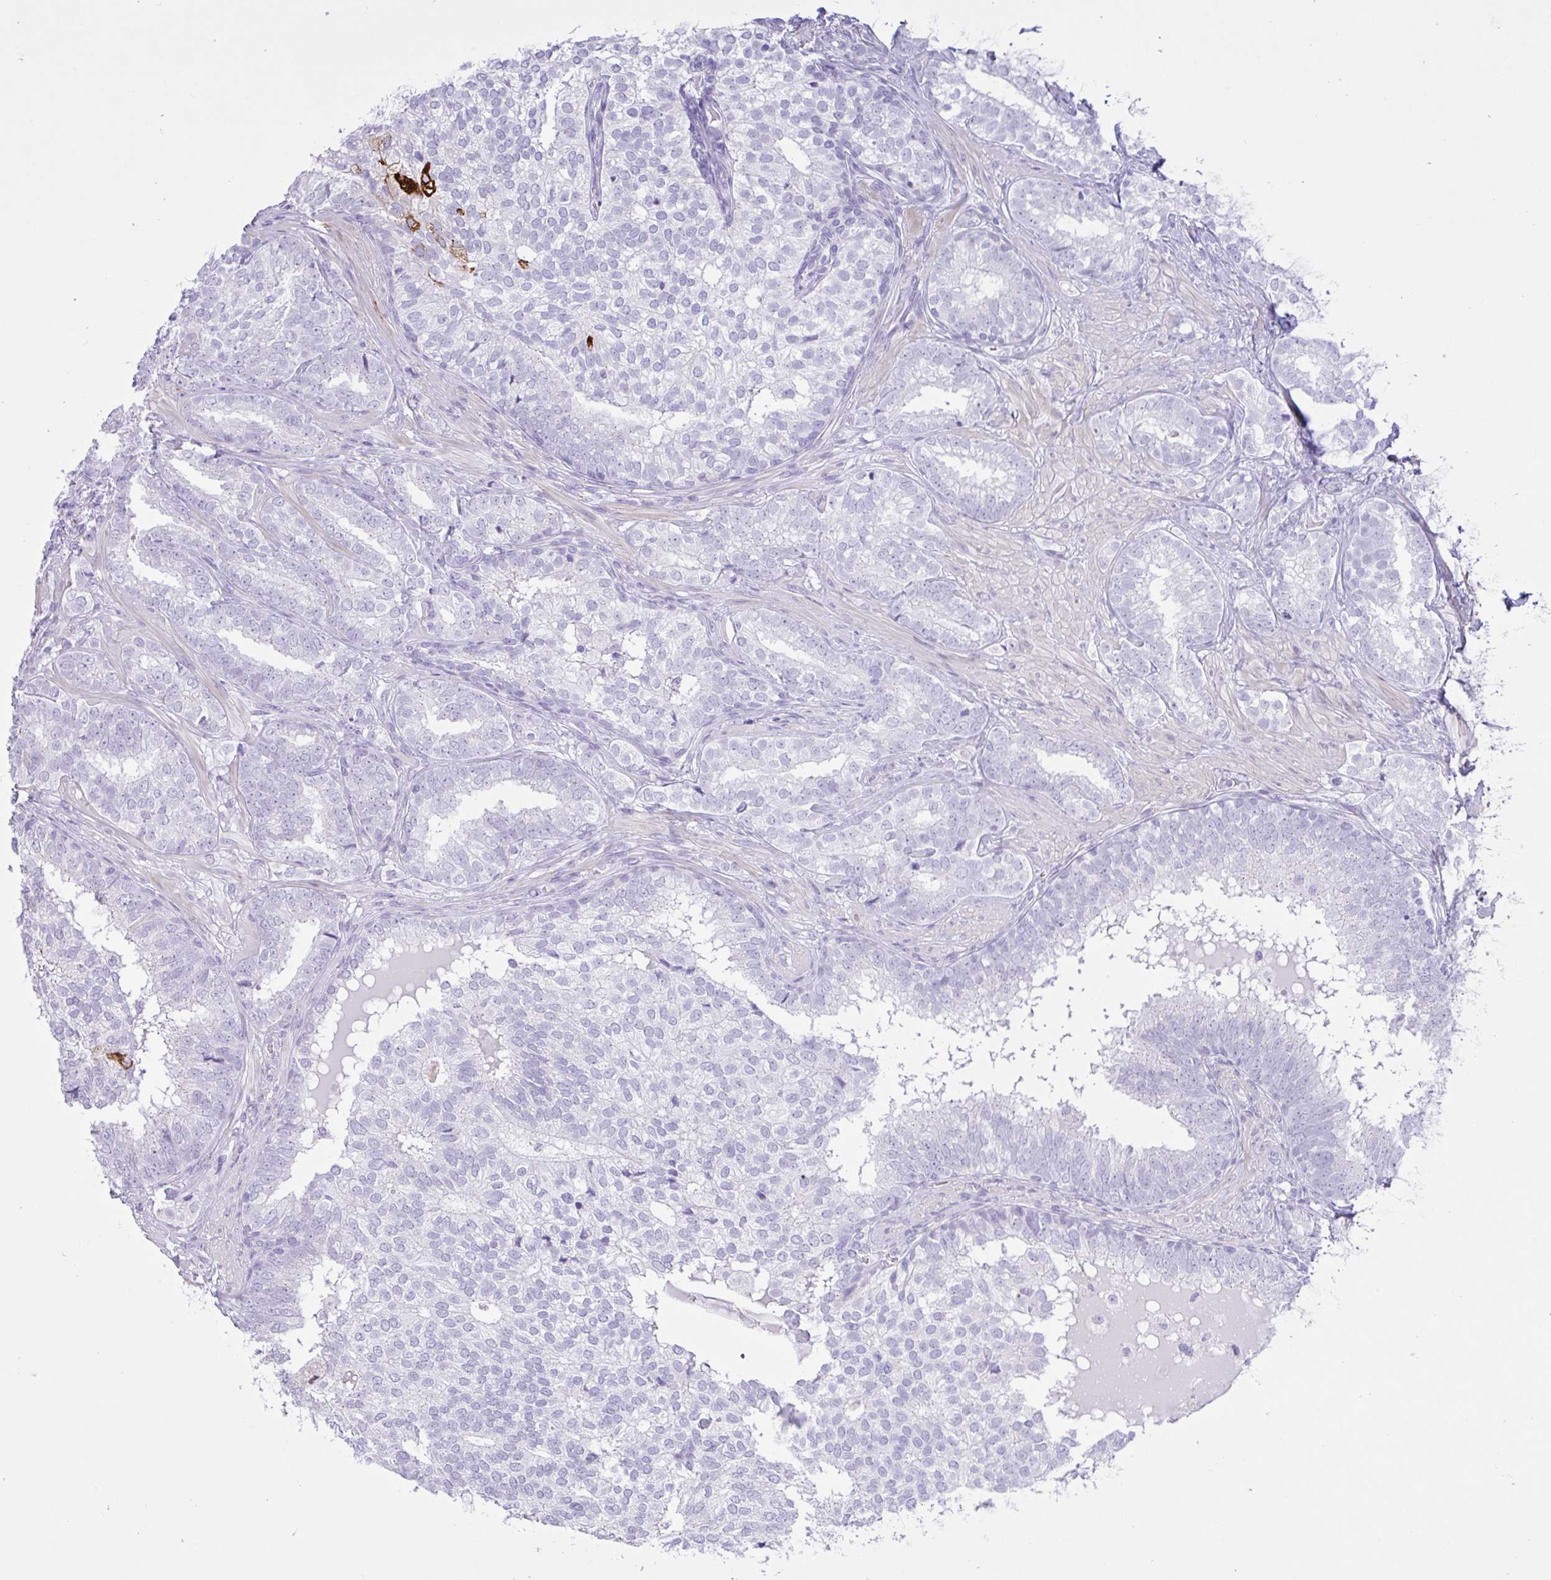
{"staining": {"intensity": "negative", "quantity": "none", "location": "none"}, "tissue": "prostate cancer", "cell_type": "Tumor cells", "image_type": "cancer", "snomed": [{"axis": "morphology", "description": "Adenocarcinoma, High grade"}, {"axis": "topography", "description": "Prostate"}], "caption": "Histopathology image shows no protein expression in tumor cells of prostate cancer tissue.", "gene": "REEP1", "patient": {"sex": "male", "age": 72}}